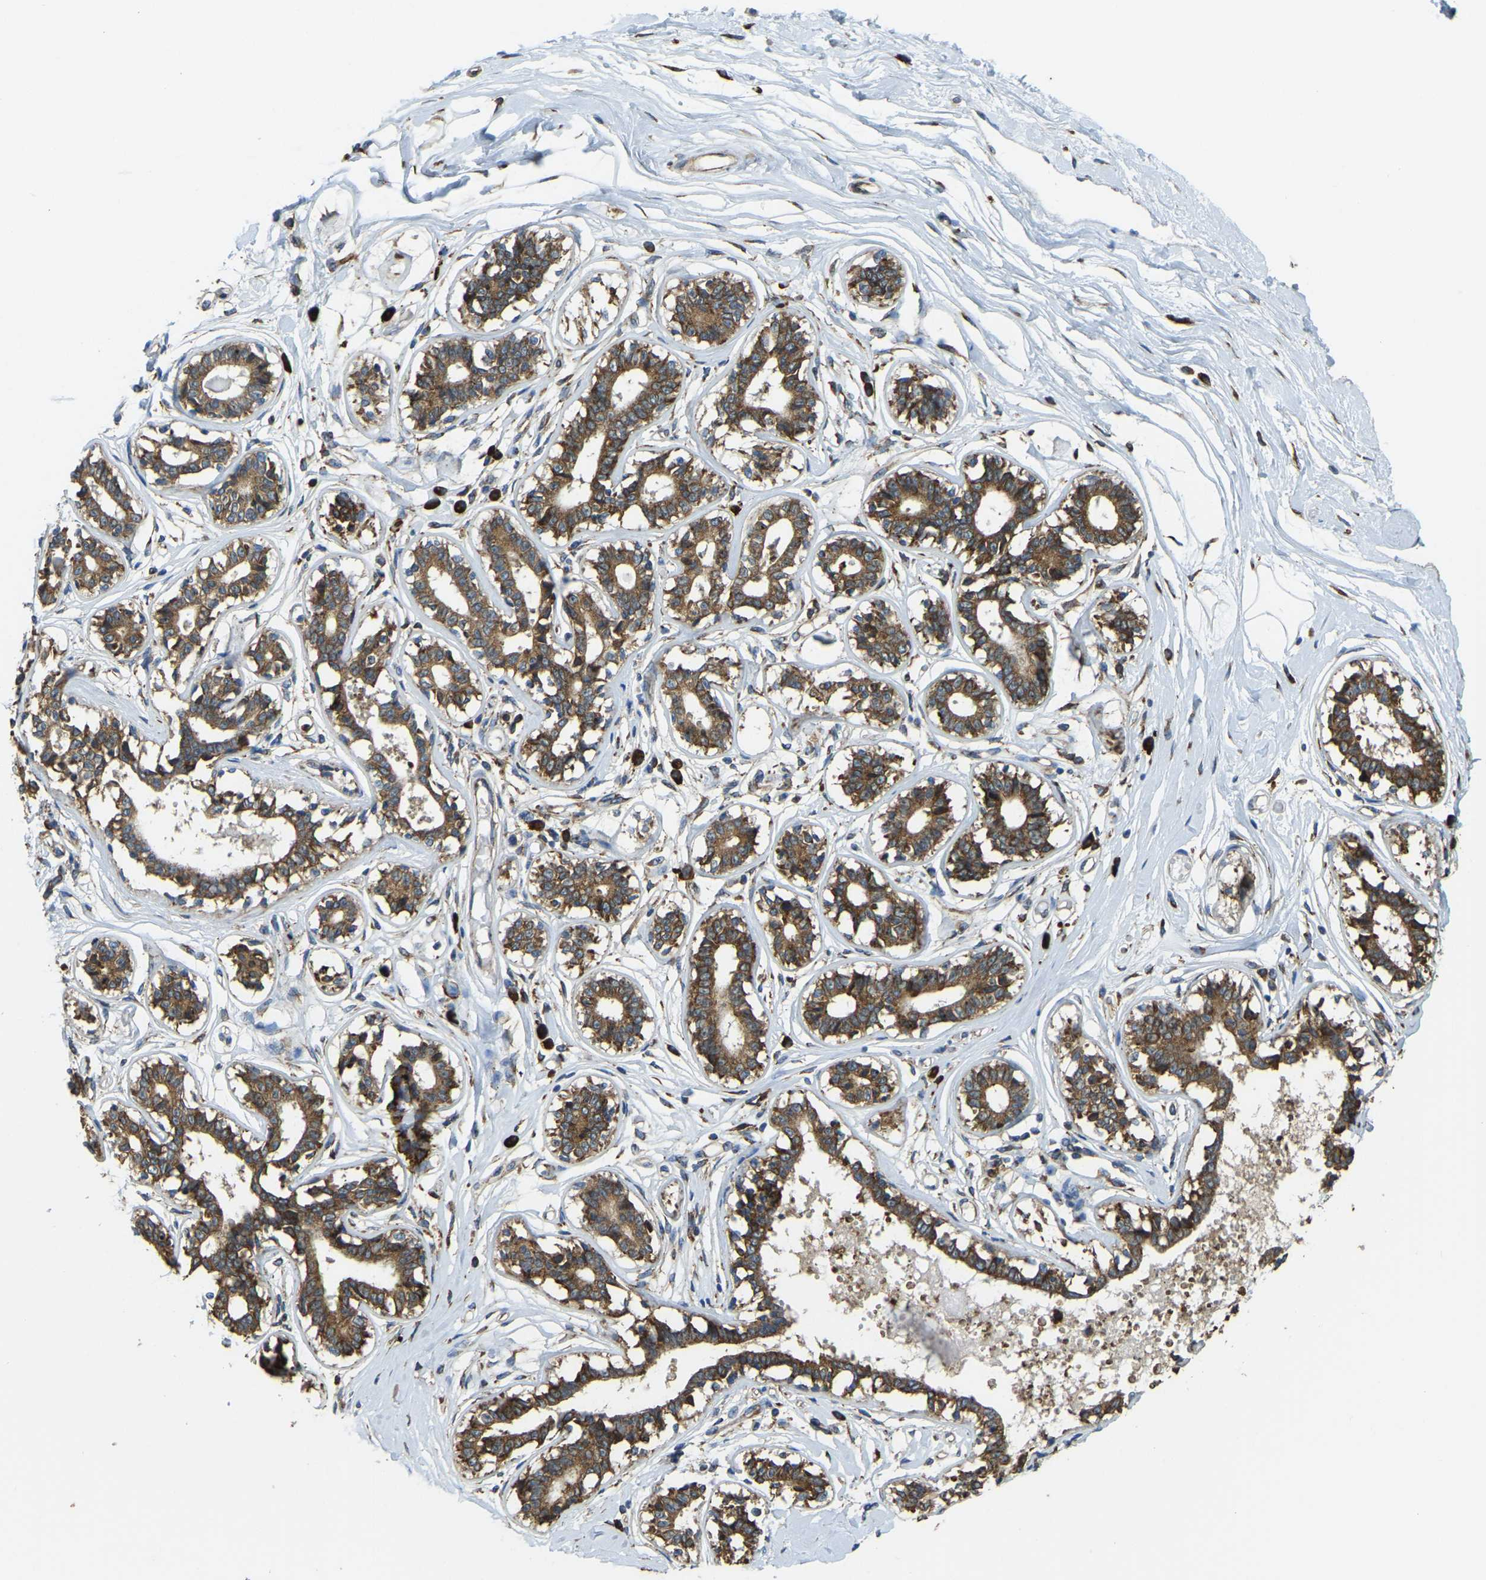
{"staining": {"intensity": "negative", "quantity": "none", "location": "none"}, "tissue": "breast", "cell_type": "Adipocytes", "image_type": "normal", "snomed": [{"axis": "morphology", "description": "Normal tissue, NOS"}, {"axis": "topography", "description": "Breast"}], "caption": "The histopathology image reveals no significant staining in adipocytes of breast. Brightfield microscopy of immunohistochemistry (IHC) stained with DAB (brown) and hematoxylin (blue), captured at high magnification.", "gene": "RNF115", "patient": {"sex": "female", "age": 45}}